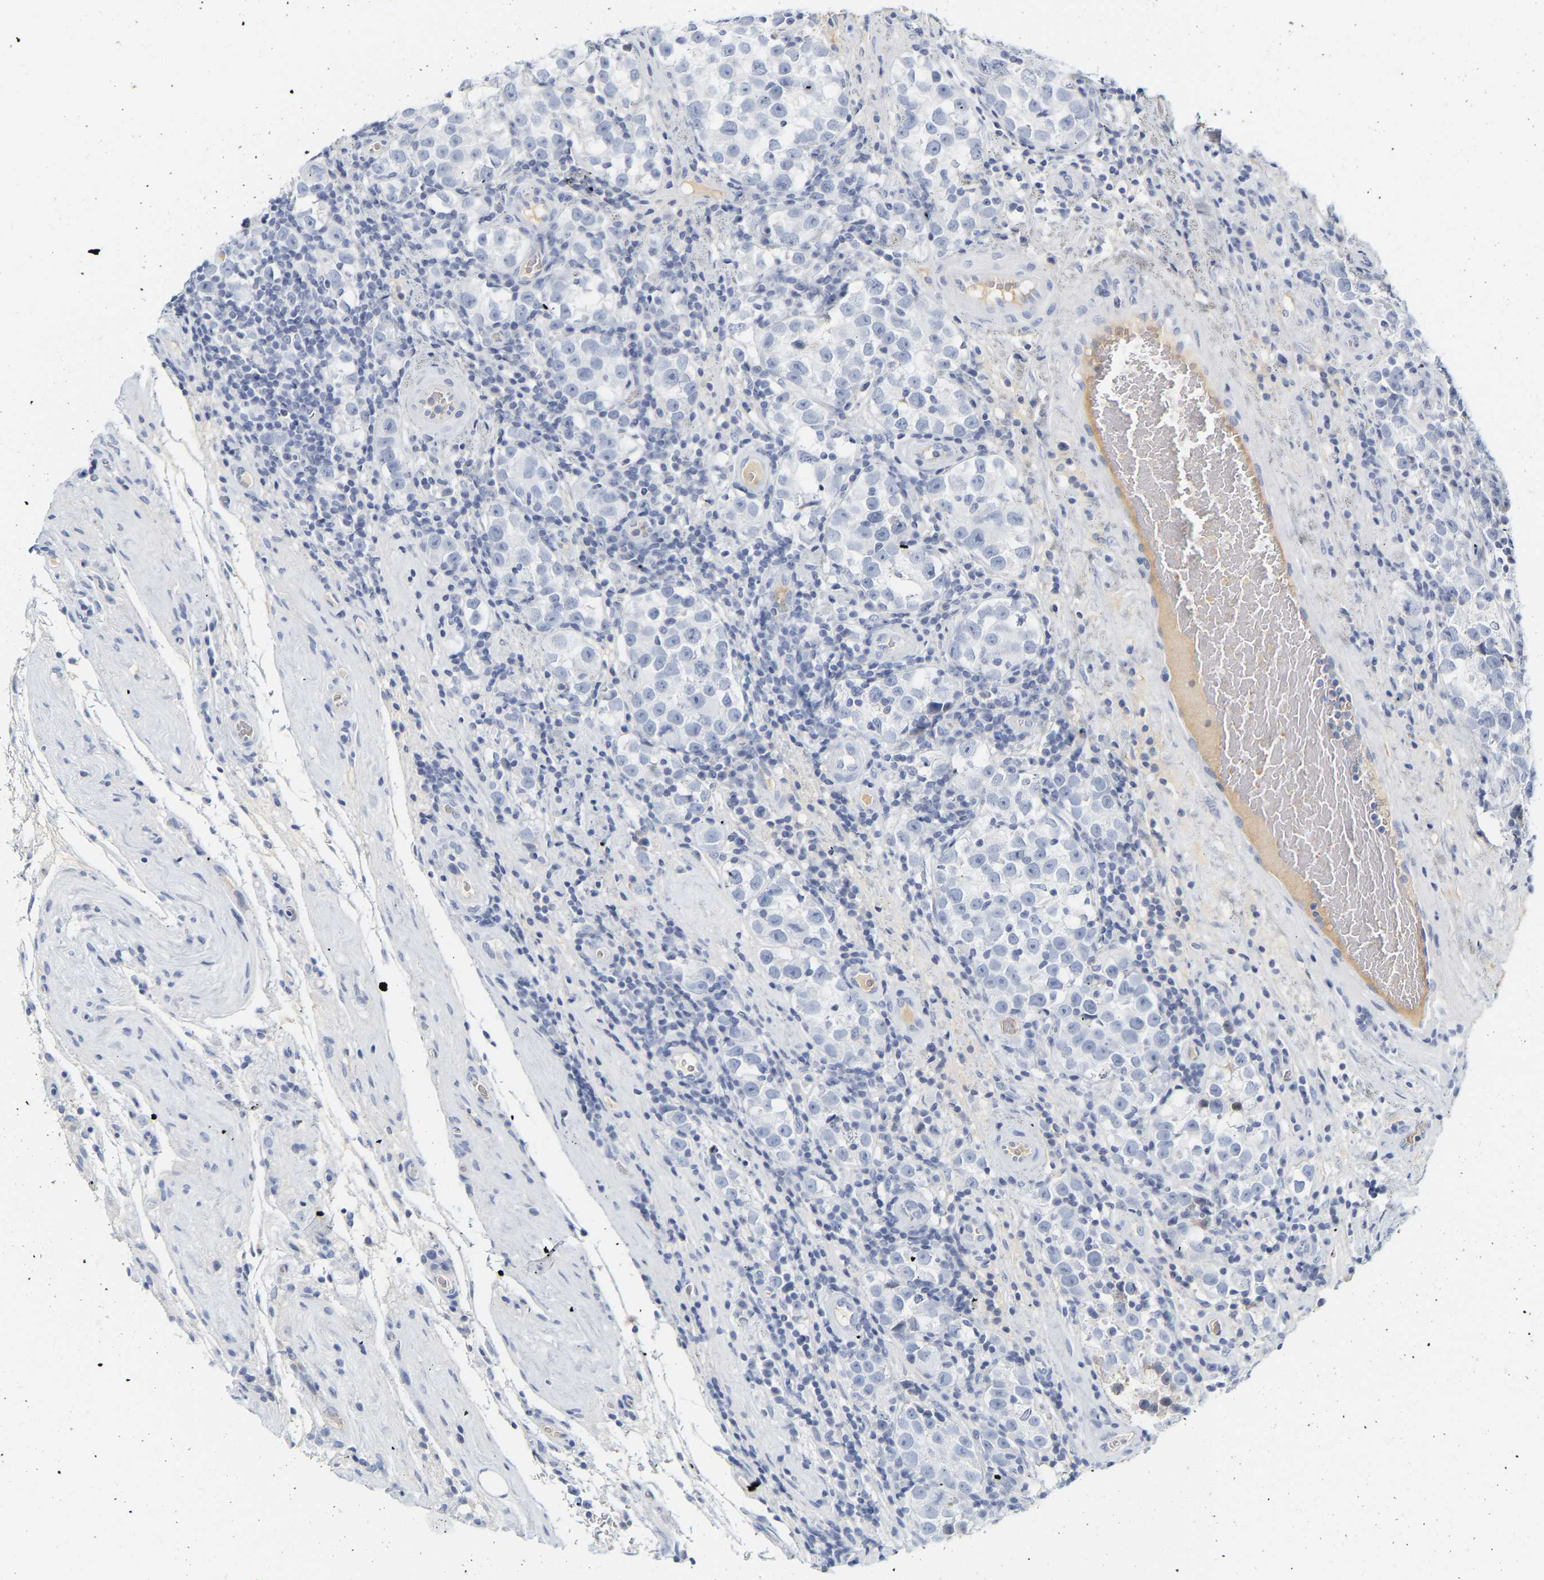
{"staining": {"intensity": "negative", "quantity": "none", "location": "none"}, "tissue": "testis cancer", "cell_type": "Tumor cells", "image_type": "cancer", "snomed": [{"axis": "morphology", "description": "Normal tissue, NOS"}, {"axis": "morphology", "description": "Seminoma, NOS"}, {"axis": "topography", "description": "Testis"}], "caption": "IHC of human seminoma (testis) reveals no staining in tumor cells.", "gene": "GNAS", "patient": {"sex": "male", "age": 43}}